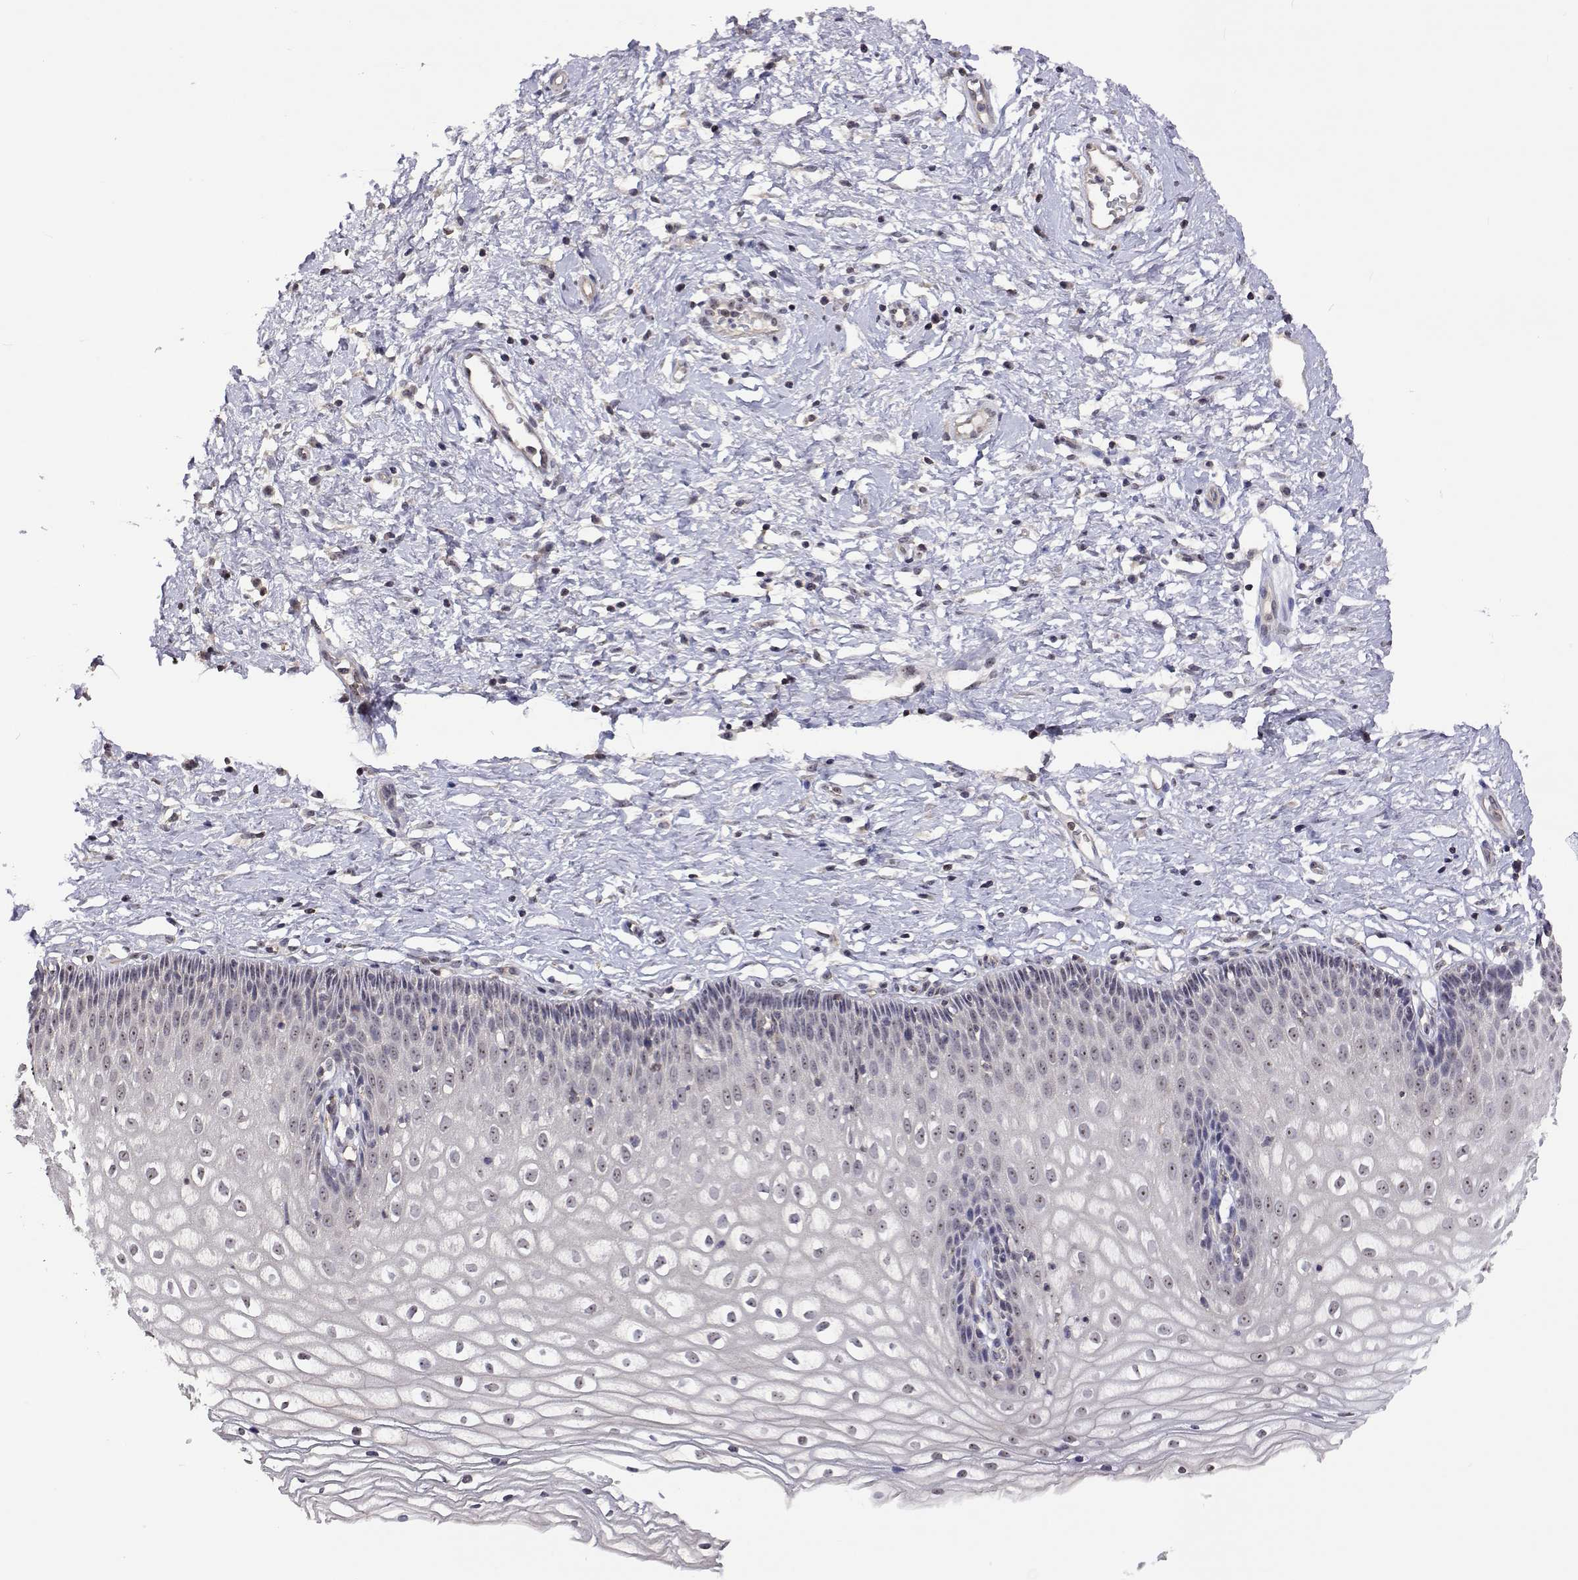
{"staining": {"intensity": "weak", "quantity": "25%-75%", "location": "cytoplasmic/membranous"}, "tissue": "cervix", "cell_type": "Glandular cells", "image_type": "normal", "snomed": [{"axis": "morphology", "description": "Normal tissue, NOS"}, {"axis": "topography", "description": "Cervix"}], "caption": "The photomicrograph reveals staining of unremarkable cervix, revealing weak cytoplasmic/membranous protein positivity (brown color) within glandular cells. (Stains: DAB in brown, nuclei in blue, Microscopy: brightfield microscopy at high magnification).", "gene": "NHP2", "patient": {"sex": "female", "age": 36}}